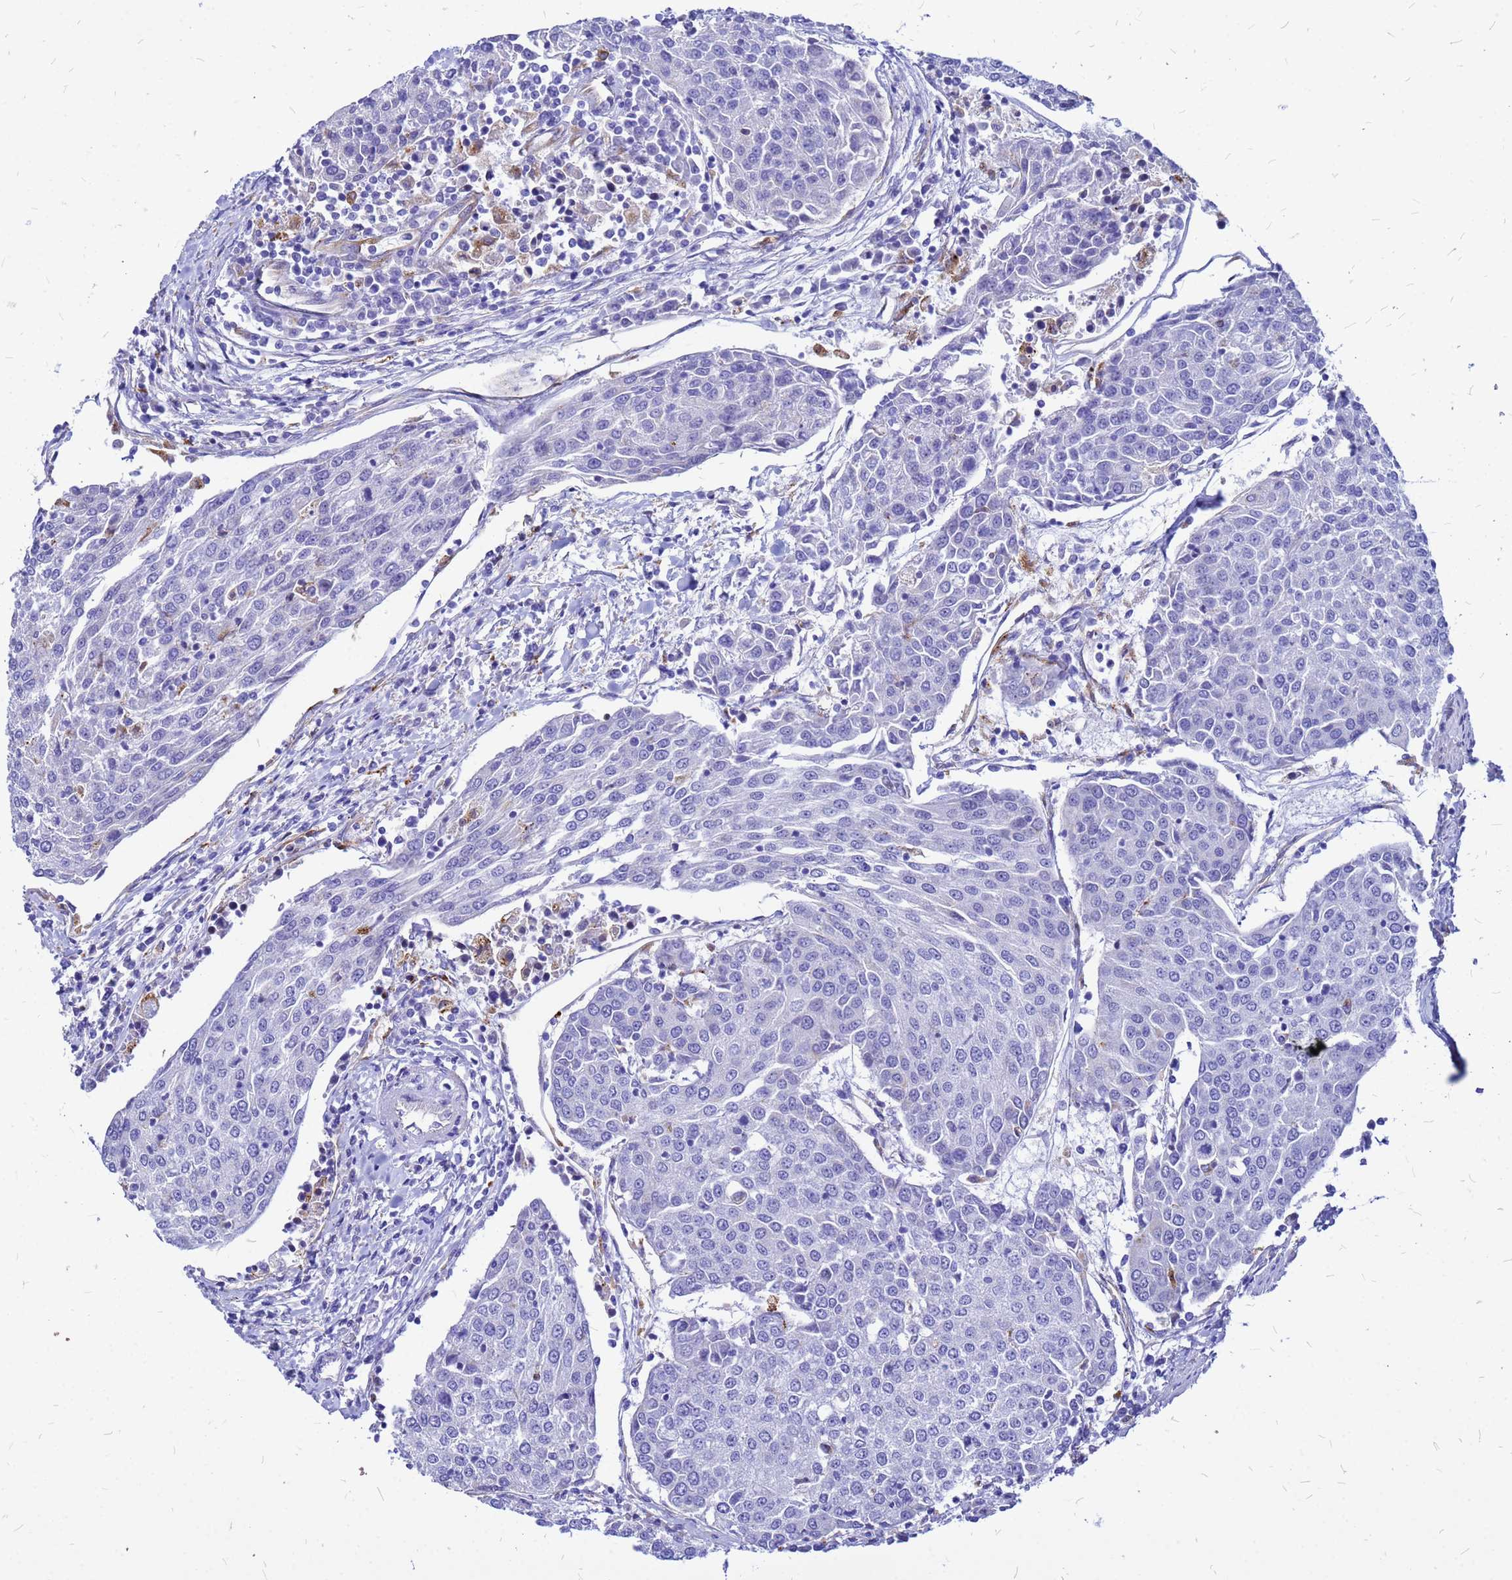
{"staining": {"intensity": "negative", "quantity": "none", "location": "none"}, "tissue": "urothelial cancer", "cell_type": "Tumor cells", "image_type": "cancer", "snomed": [{"axis": "morphology", "description": "Urothelial carcinoma, High grade"}, {"axis": "topography", "description": "Urinary bladder"}], "caption": "DAB immunohistochemical staining of urothelial carcinoma (high-grade) shows no significant expression in tumor cells. (DAB immunohistochemistry, high magnification).", "gene": "NOSTRIN", "patient": {"sex": "female", "age": 85}}